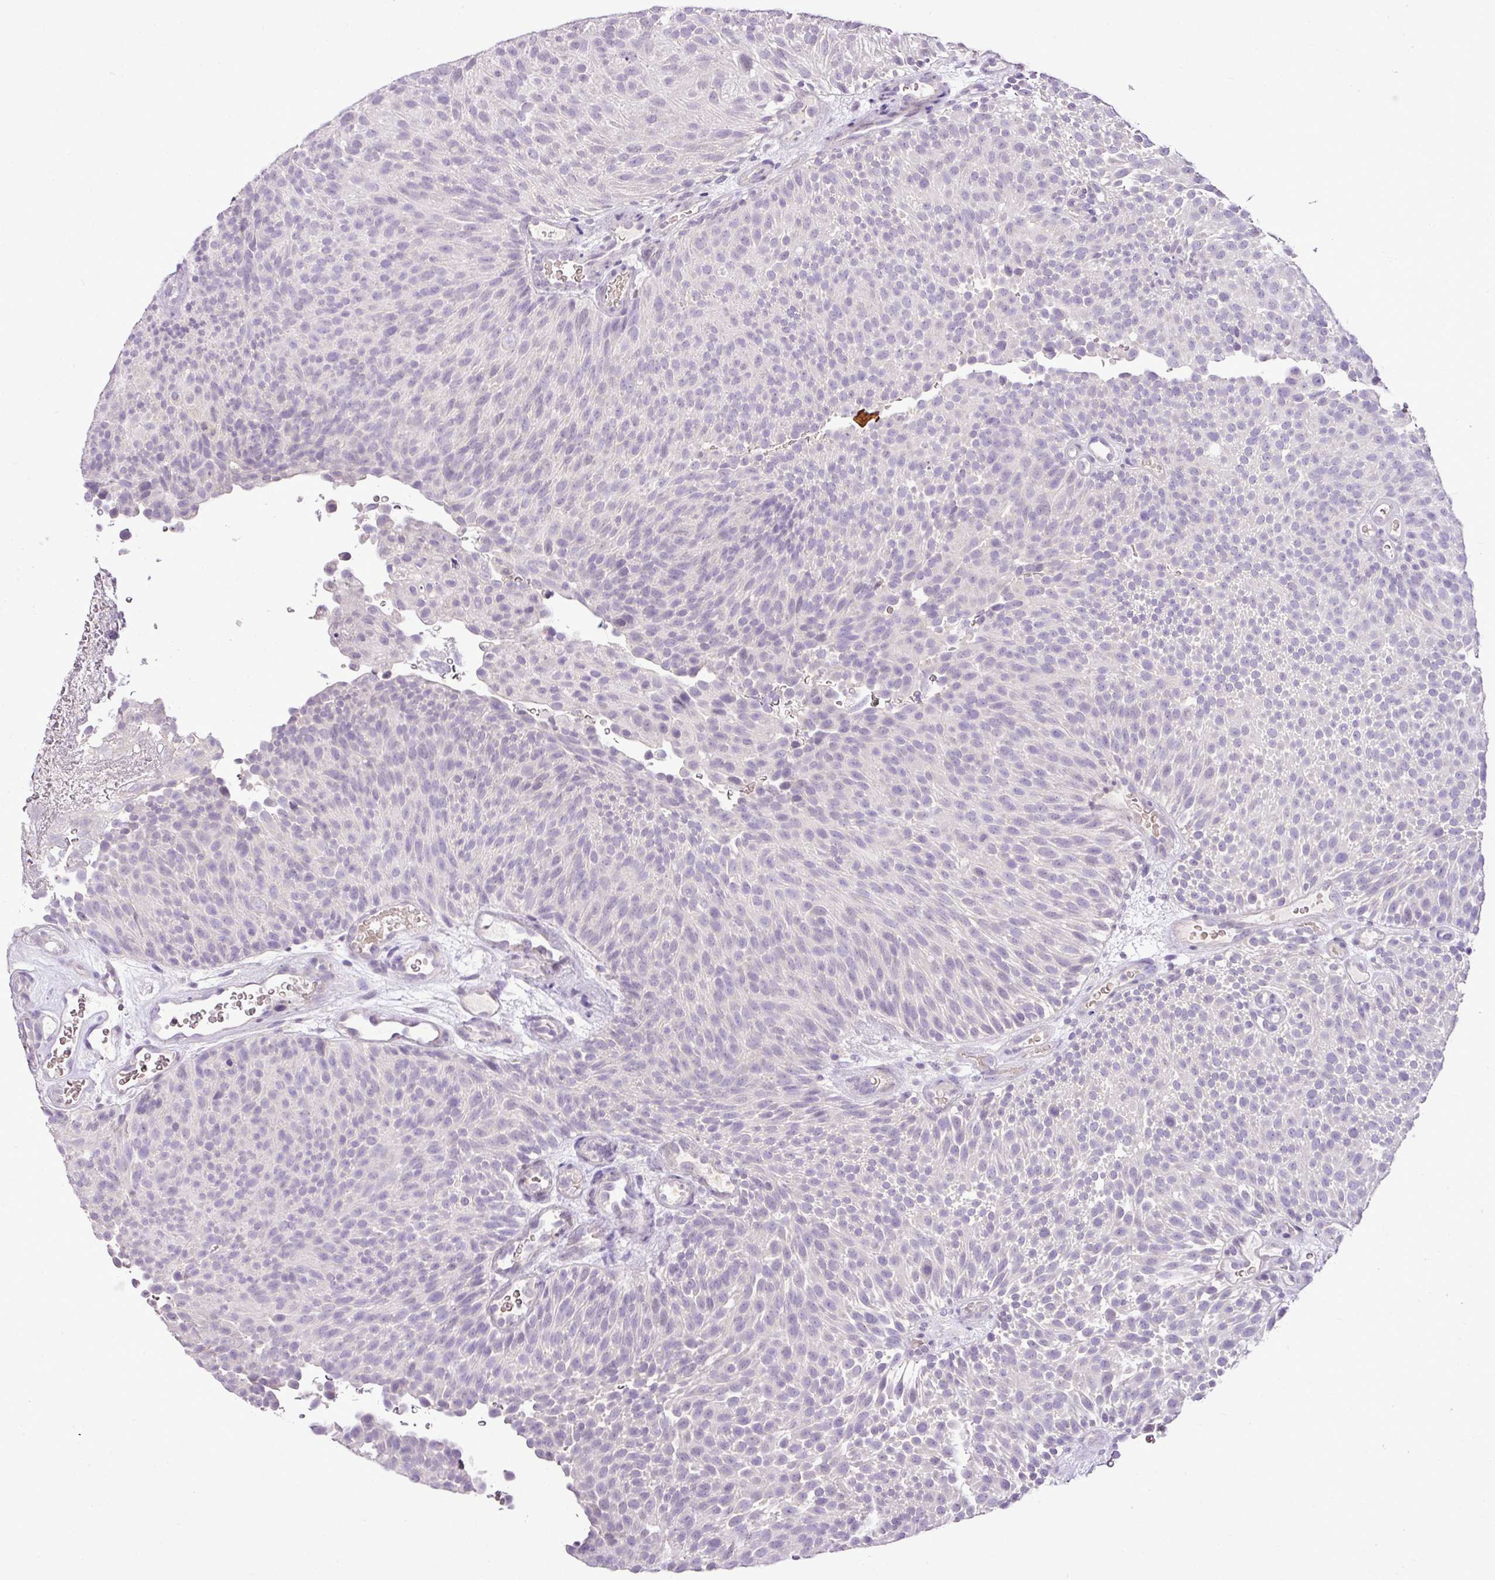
{"staining": {"intensity": "negative", "quantity": "none", "location": "none"}, "tissue": "urothelial cancer", "cell_type": "Tumor cells", "image_type": "cancer", "snomed": [{"axis": "morphology", "description": "Urothelial carcinoma, Low grade"}, {"axis": "topography", "description": "Urinary bladder"}], "caption": "IHC of urothelial carcinoma (low-grade) shows no expression in tumor cells.", "gene": "ESR1", "patient": {"sex": "male", "age": 78}}